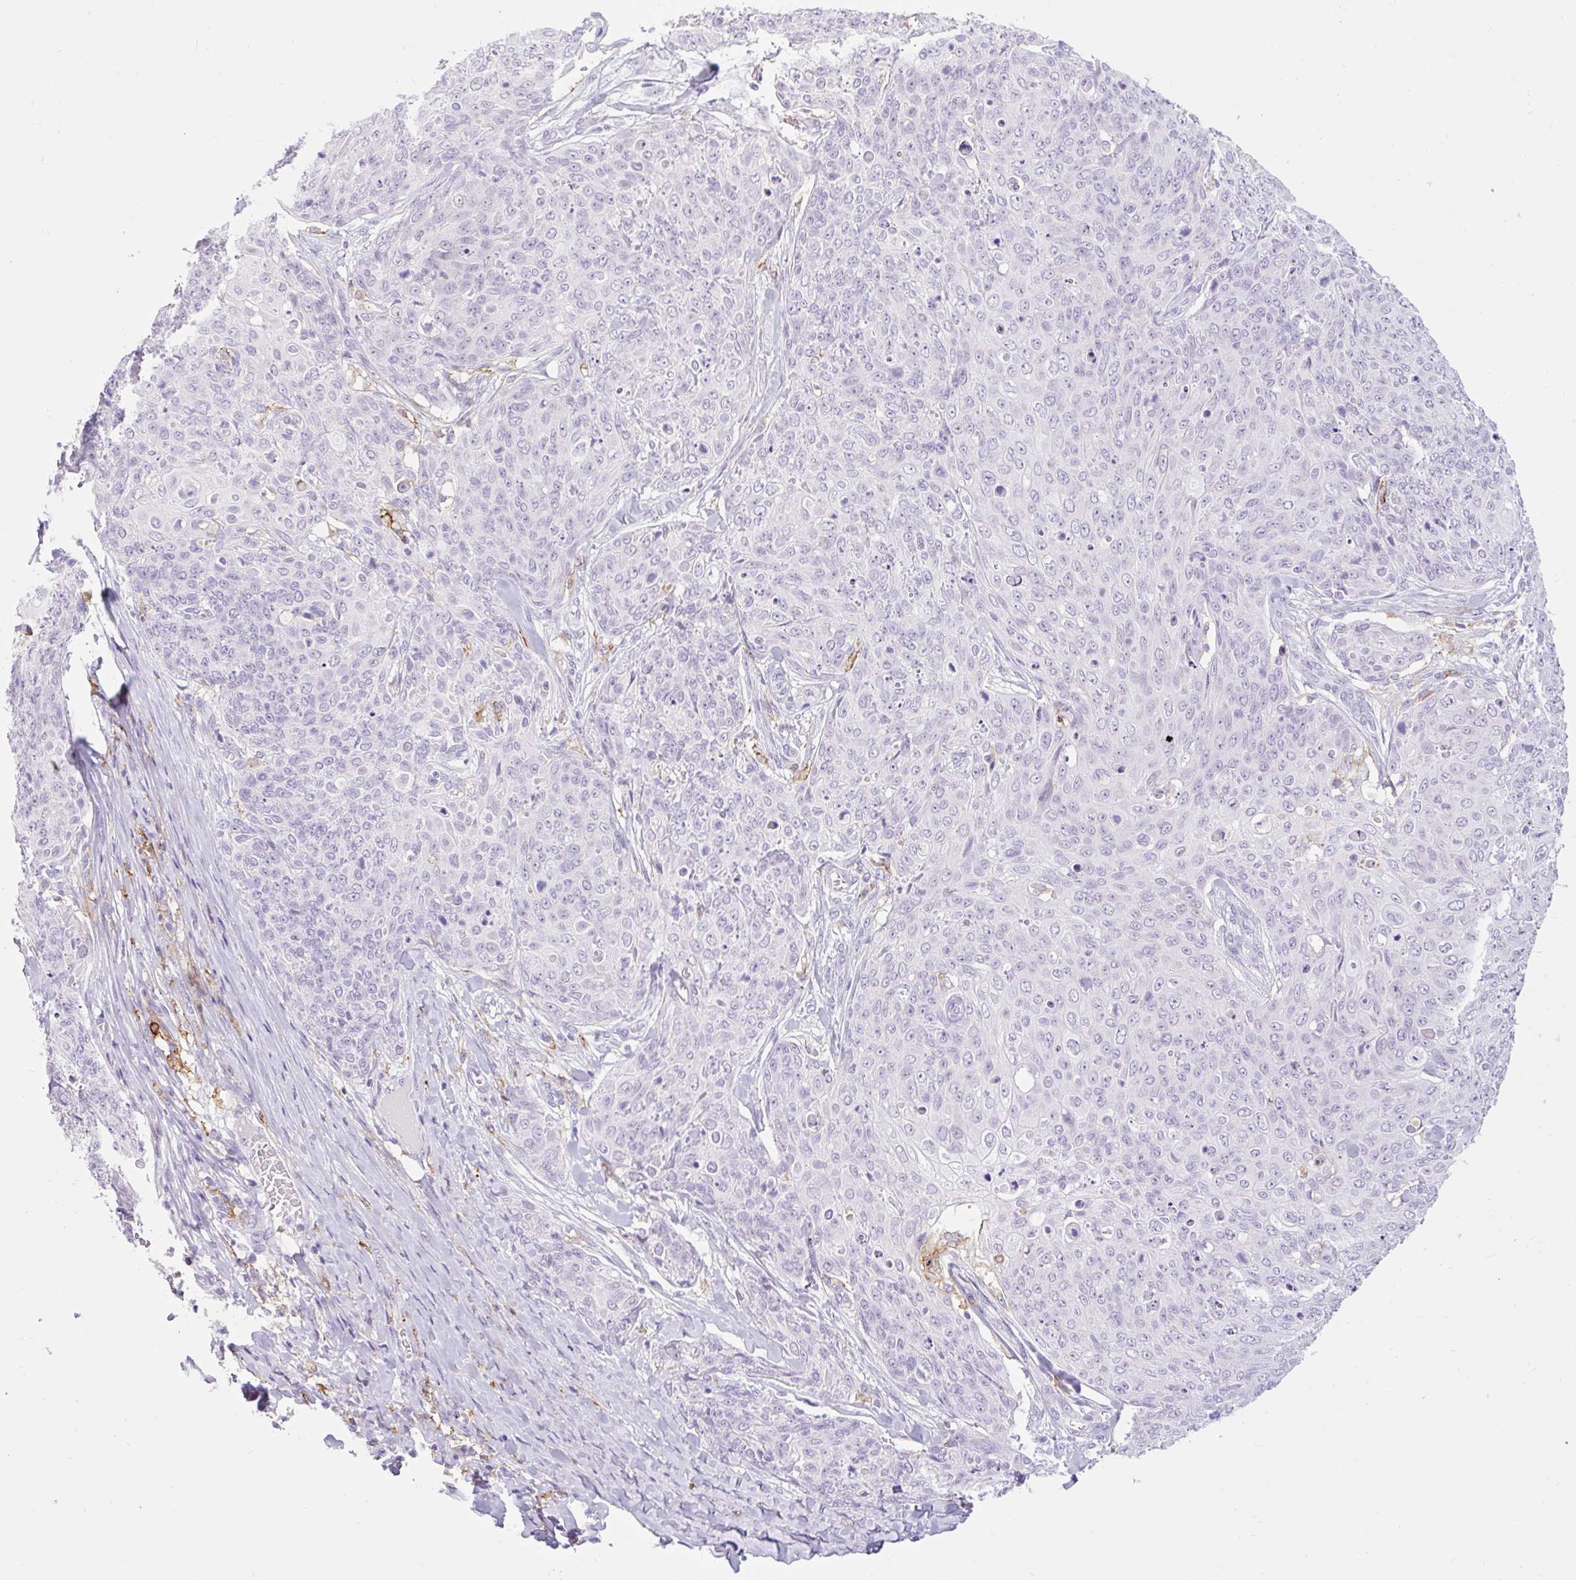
{"staining": {"intensity": "negative", "quantity": "none", "location": "none"}, "tissue": "skin cancer", "cell_type": "Tumor cells", "image_type": "cancer", "snomed": [{"axis": "morphology", "description": "Squamous cell carcinoma, NOS"}, {"axis": "topography", "description": "Skin"}, {"axis": "topography", "description": "Vulva"}], "caption": "Tumor cells show no significant staining in skin cancer (squamous cell carcinoma). (Stains: DAB (3,3'-diaminobenzidine) immunohistochemistry (IHC) with hematoxylin counter stain, Microscopy: brightfield microscopy at high magnification).", "gene": "SIGLEC1", "patient": {"sex": "female", "age": 85}}